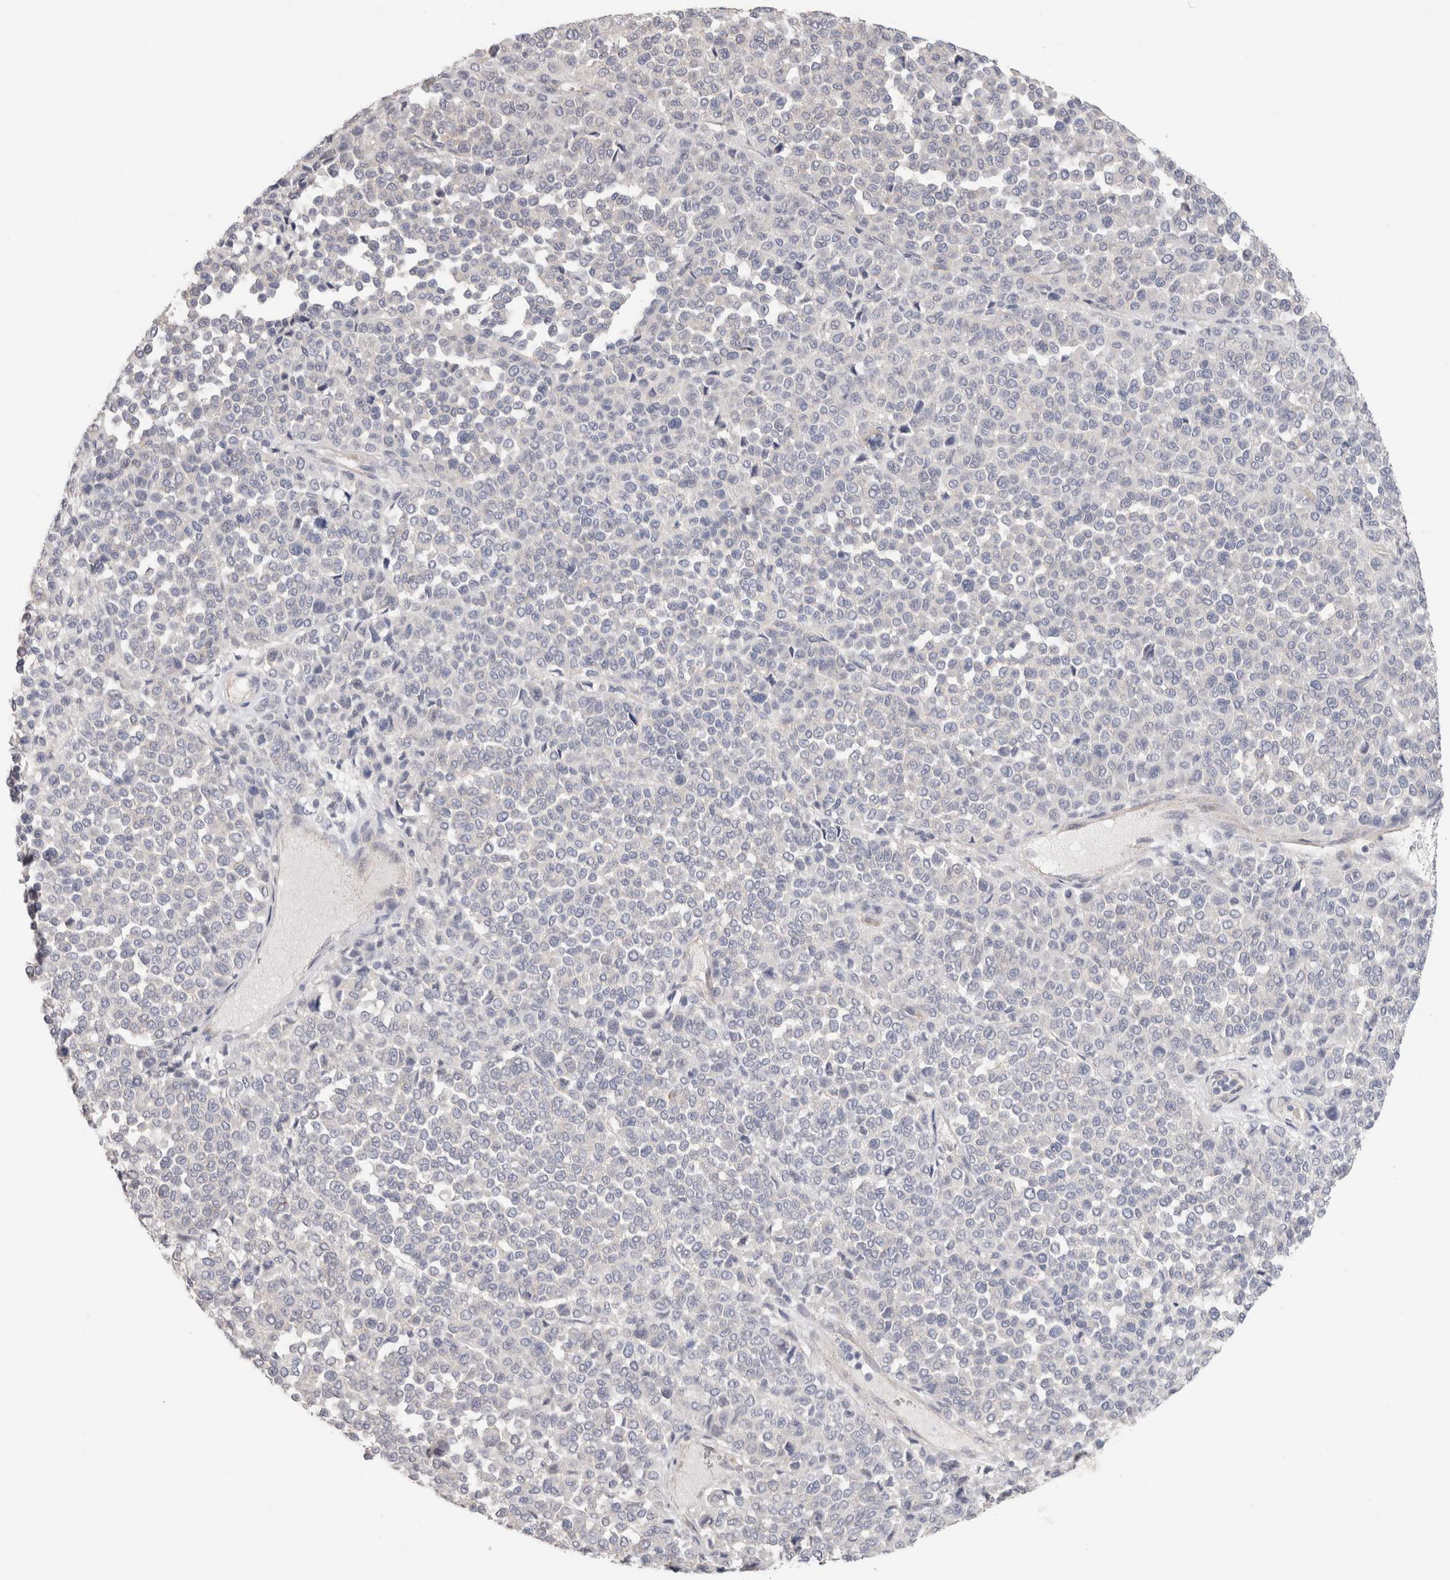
{"staining": {"intensity": "negative", "quantity": "none", "location": "none"}, "tissue": "melanoma", "cell_type": "Tumor cells", "image_type": "cancer", "snomed": [{"axis": "morphology", "description": "Malignant melanoma, Metastatic site"}, {"axis": "topography", "description": "Pancreas"}], "caption": "Tumor cells are negative for protein expression in human melanoma.", "gene": "AFP", "patient": {"sex": "female", "age": 30}}